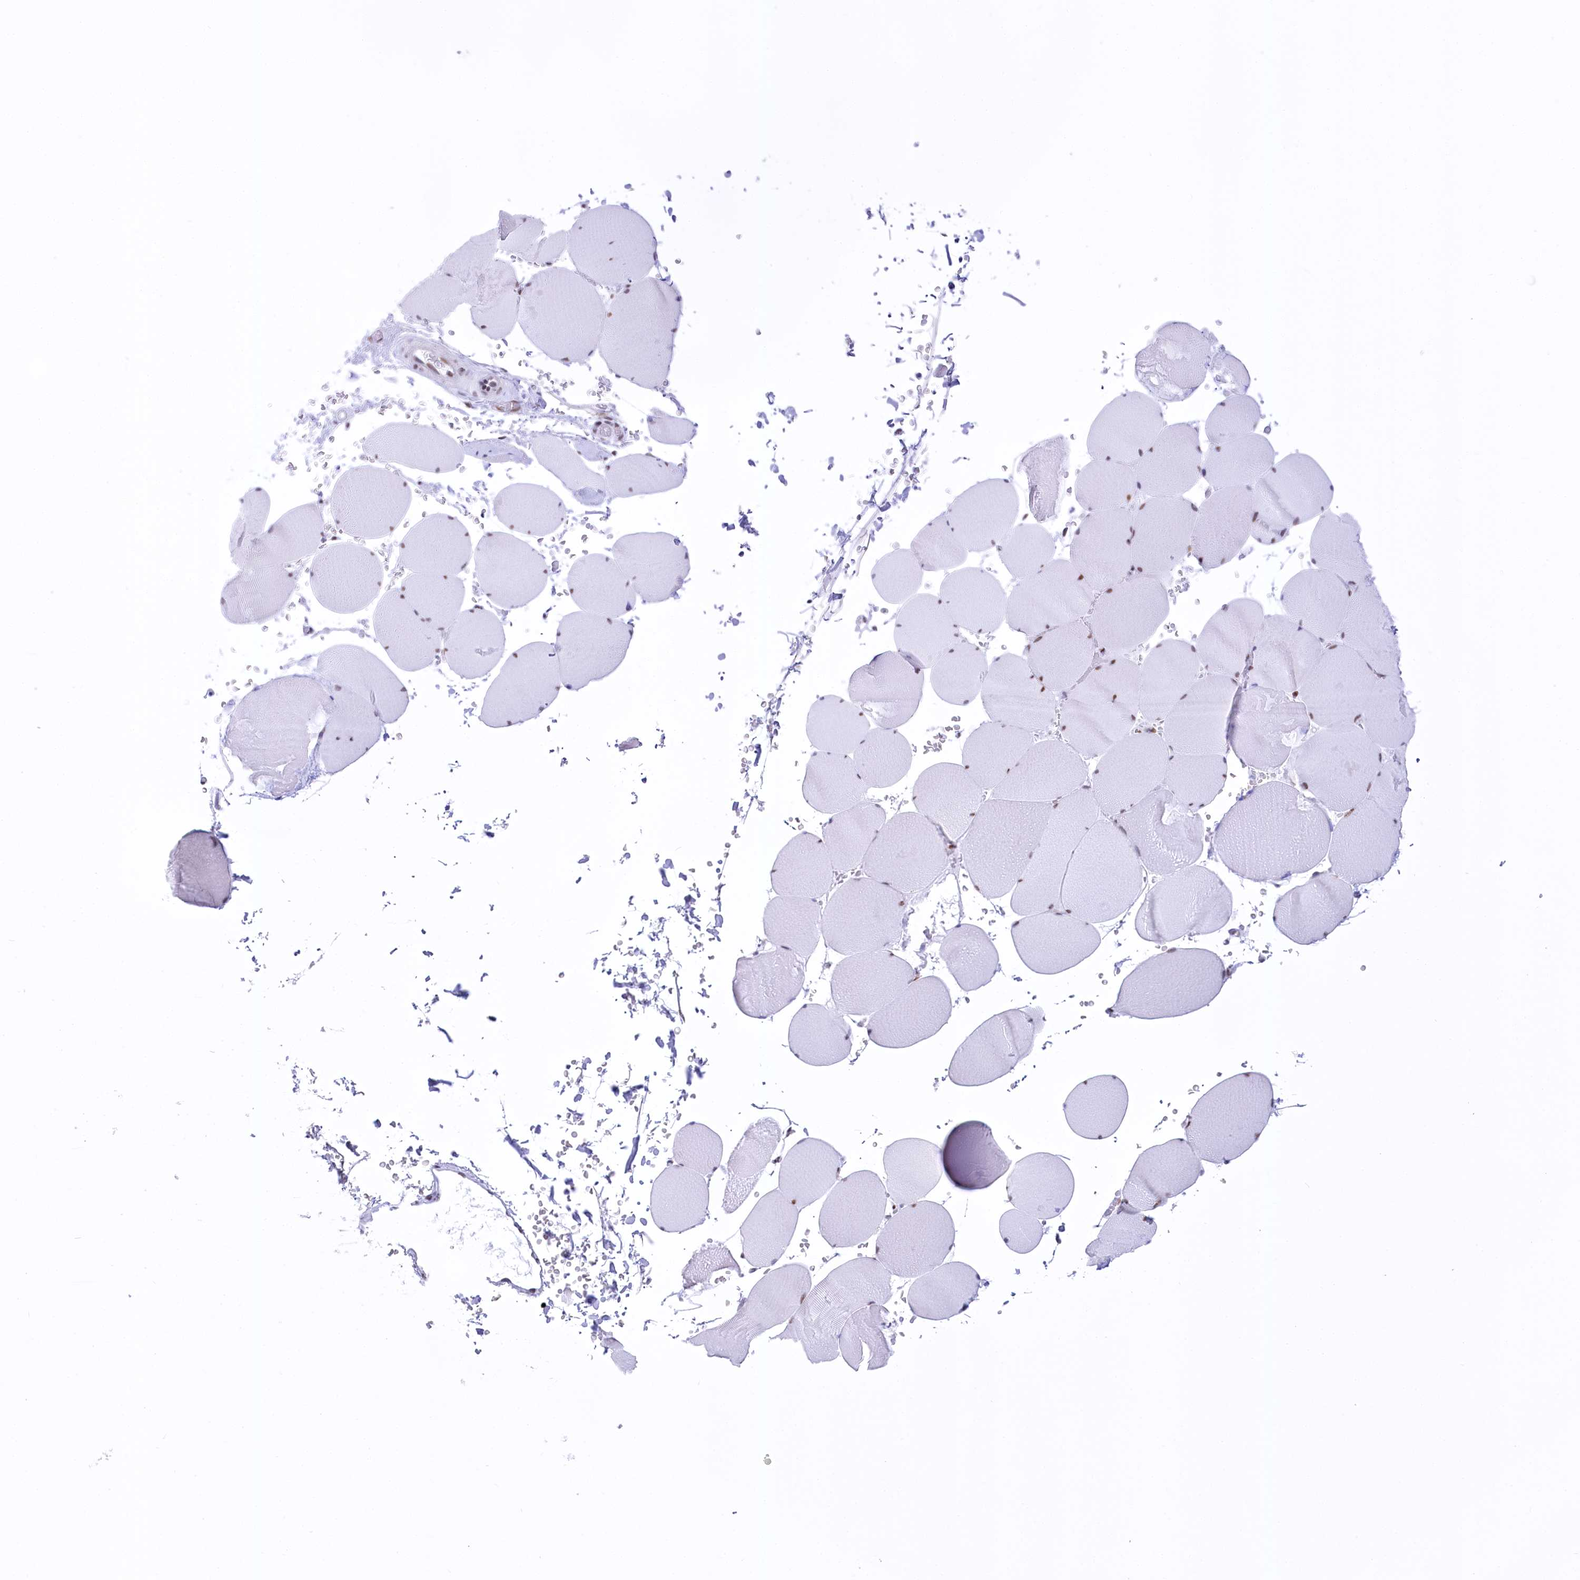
{"staining": {"intensity": "weak", "quantity": ">75%", "location": "nuclear"}, "tissue": "skeletal muscle", "cell_type": "Myocytes", "image_type": "normal", "snomed": [{"axis": "morphology", "description": "Normal tissue, NOS"}, {"axis": "topography", "description": "Skeletal muscle"}, {"axis": "topography", "description": "Head-Neck"}], "caption": "This histopathology image demonstrates IHC staining of benign skeletal muscle, with low weak nuclear expression in about >75% of myocytes.", "gene": "HNRNPA0", "patient": {"sex": "male", "age": 66}}